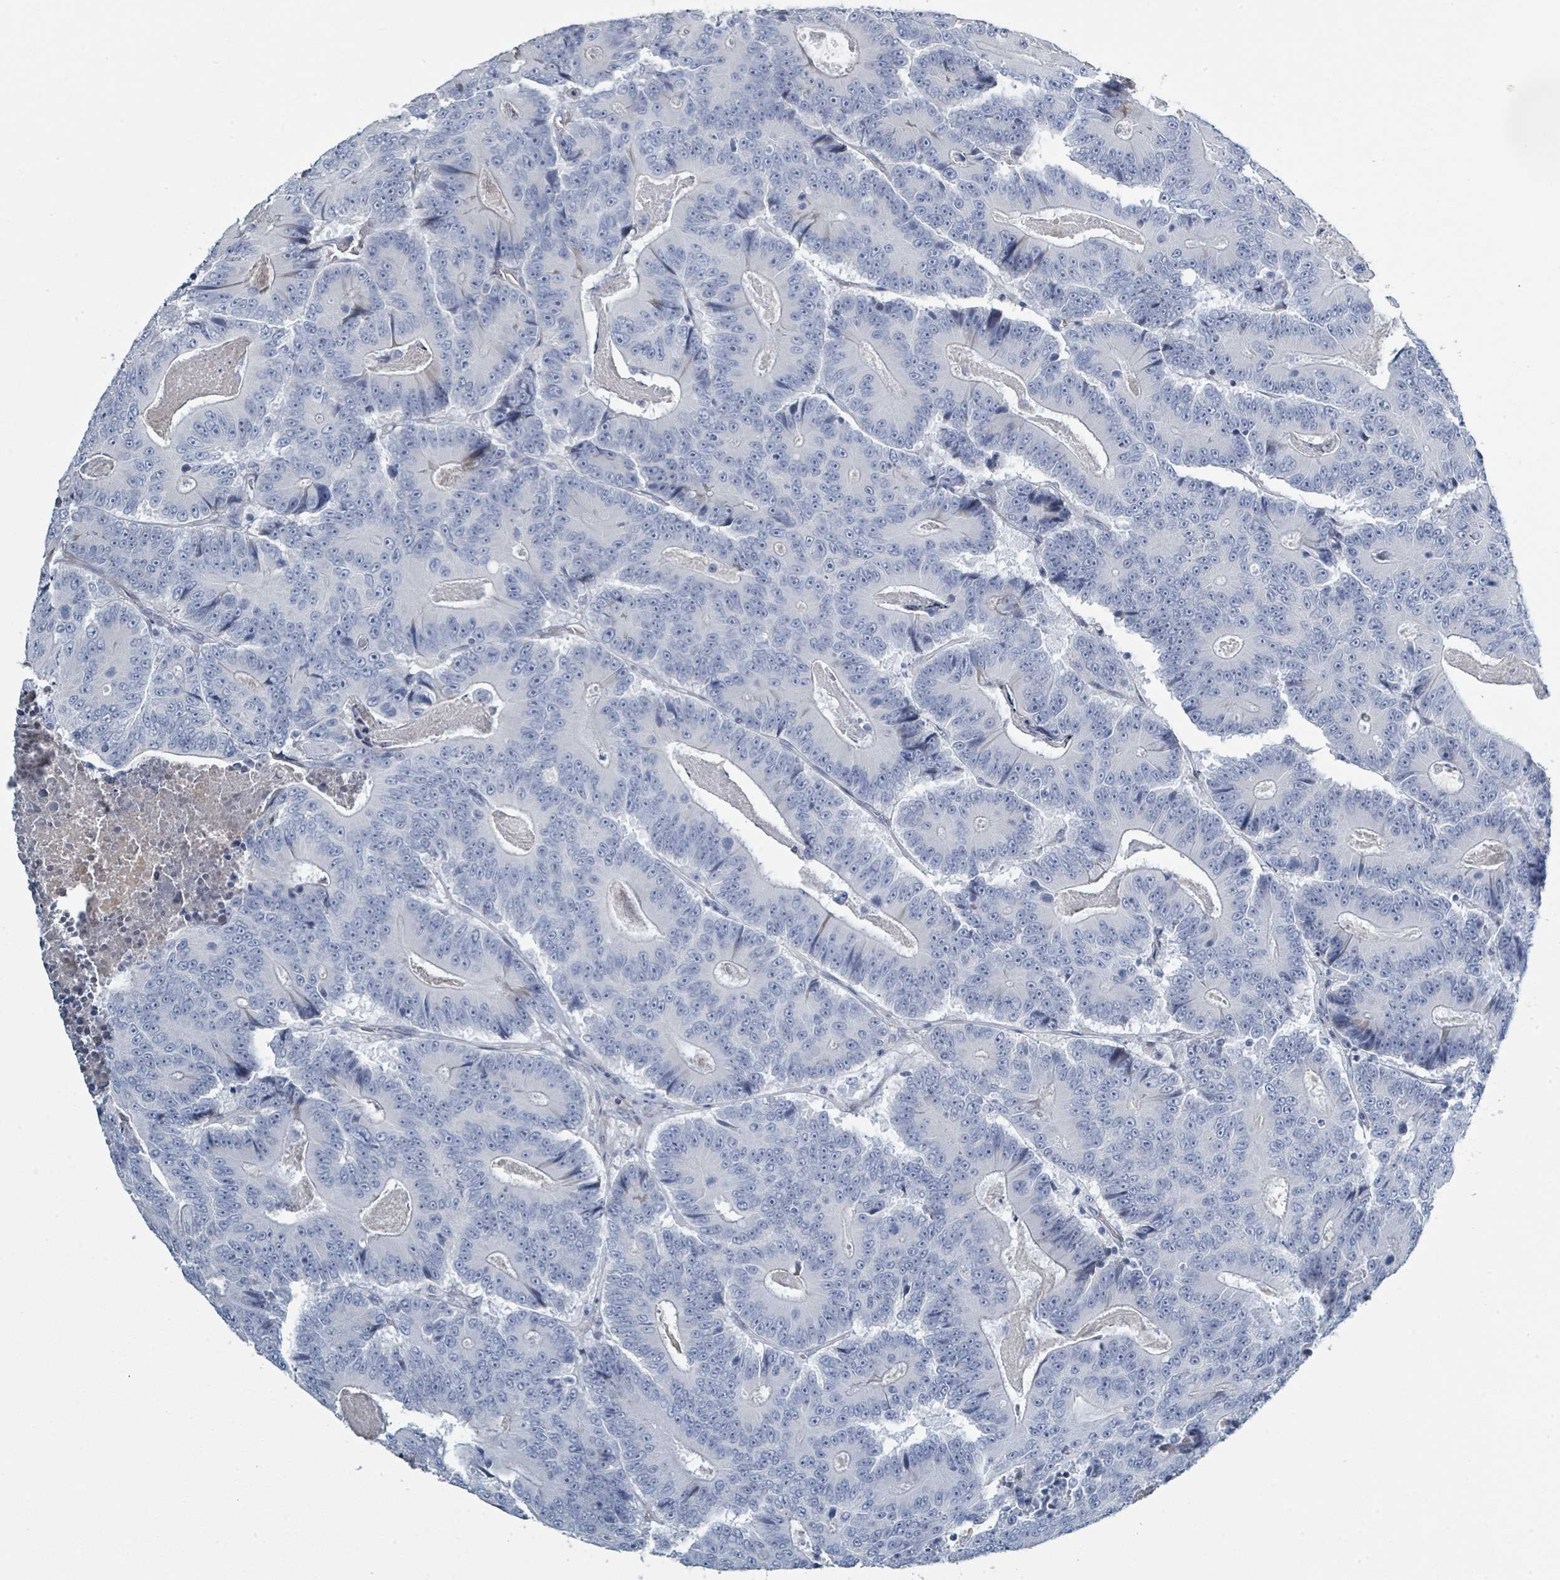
{"staining": {"intensity": "negative", "quantity": "none", "location": "none"}, "tissue": "colorectal cancer", "cell_type": "Tumor cells", "image_type": "cancer", "snomed": [{"axis": "morphology", "description": "Adenocarcinoma, NOS"}, {"axis": "topography", "description": "Colon"}], "caption": "IHC micrograph of neoplastic tissue: human adenocarcinoma (colorectal) stained with DAB shows no significant protein positivity in tumor cells.", "gene": "RAB33B", "patient": {"sex": "male", "age": 83}}